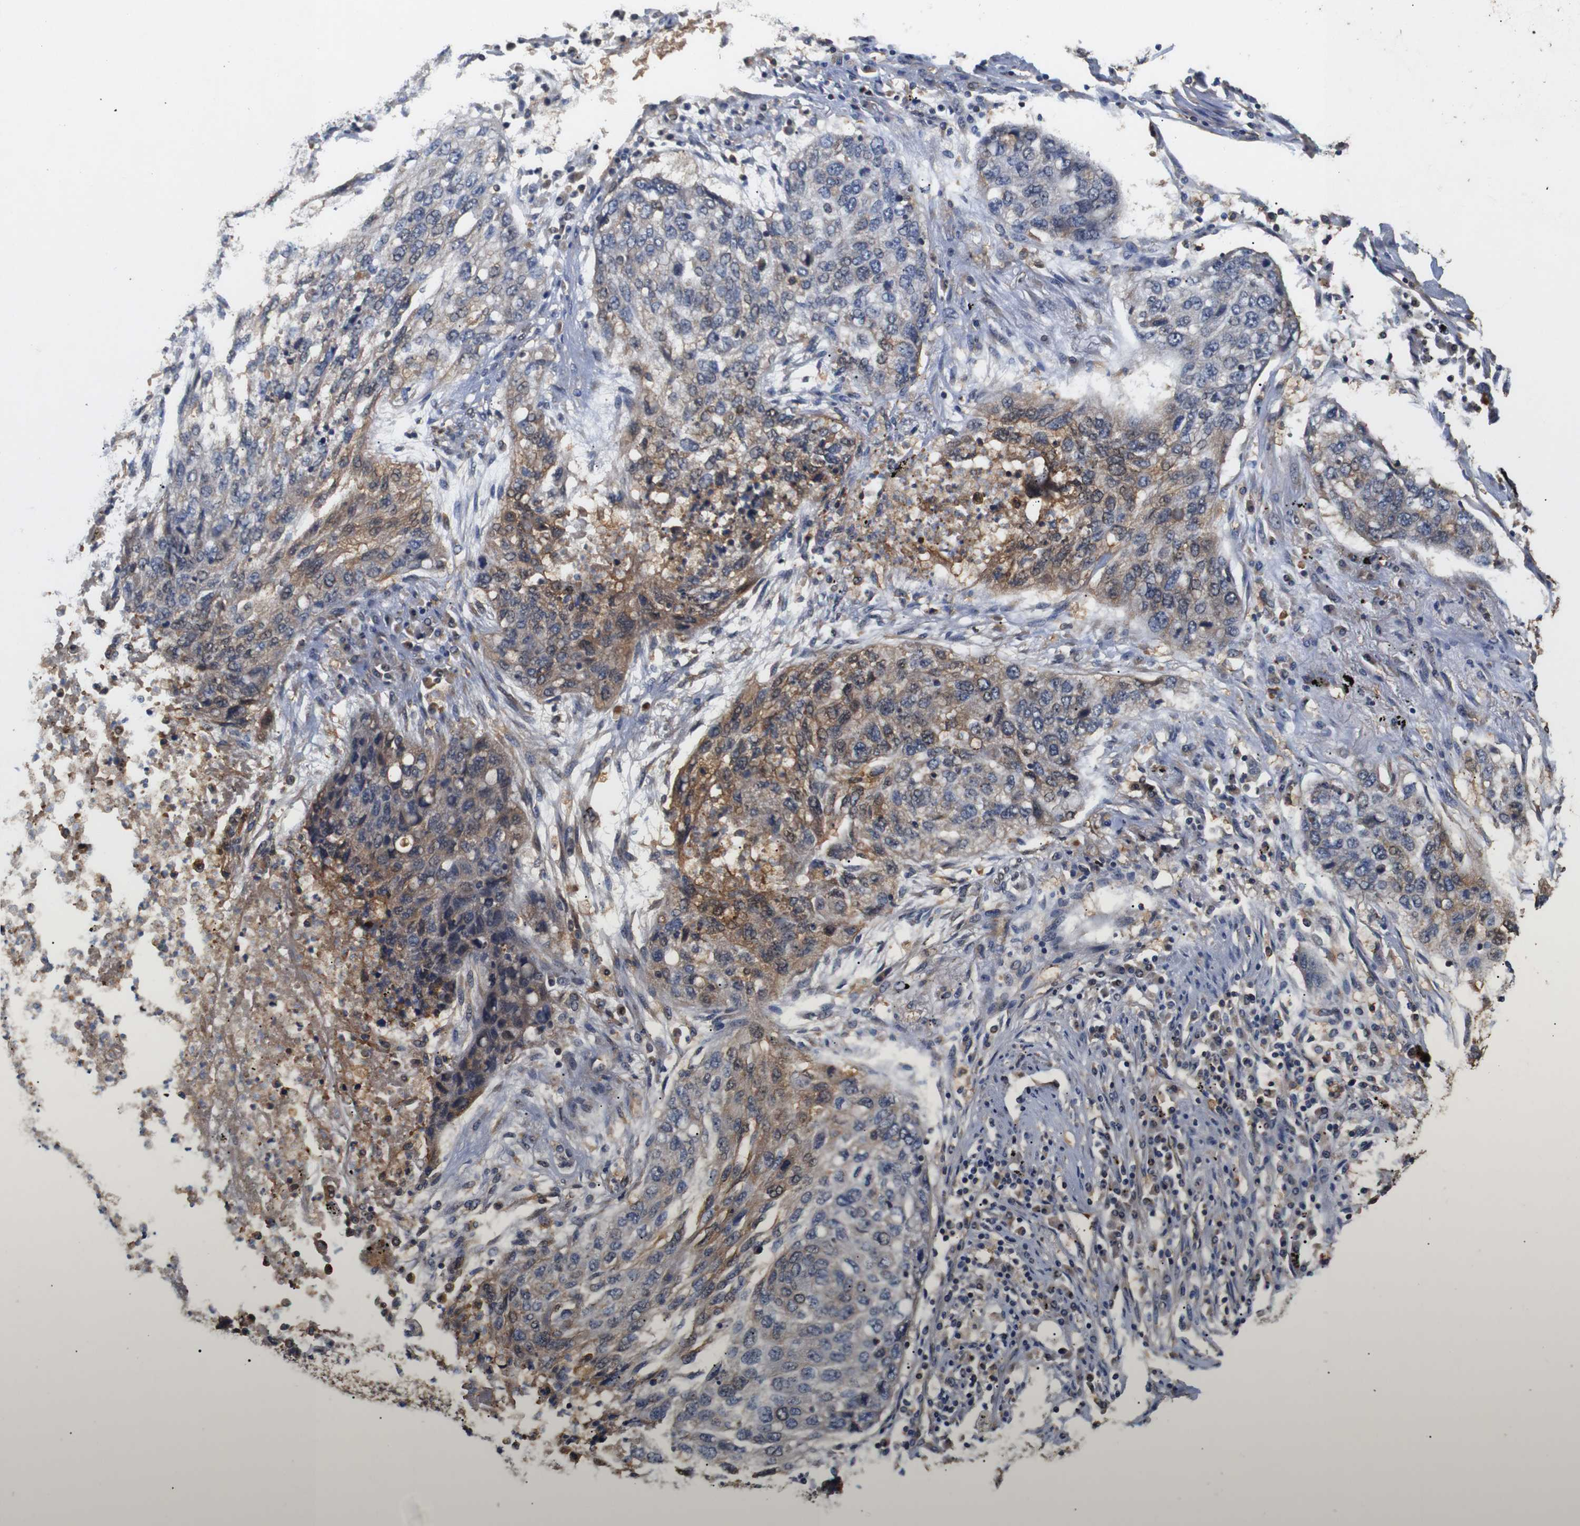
{"staining": {"intensity": "moderate", "quantity": "25%-75%", "location": "cytoplasmic/membranous"}, "tissue": "lung cancer", "cell_type": "Tumor cells", "image_type": "cancer", "snomed": [{"axis": "morphology", "description": "Squamous cell carcinoma, NOS"}, {"axis": "topography", "description": "Lung"}], "caption": "DAB (3,3'-diaminobenzidine) immunohistochemical staining of lung squamous cell carcinoma reveals moderate cytoplasmic/membranous protein positivity in approximately 25%-75% of tumor cells.", "gene": "DDR1", "patient": {"sex": "female", "age": 63}}